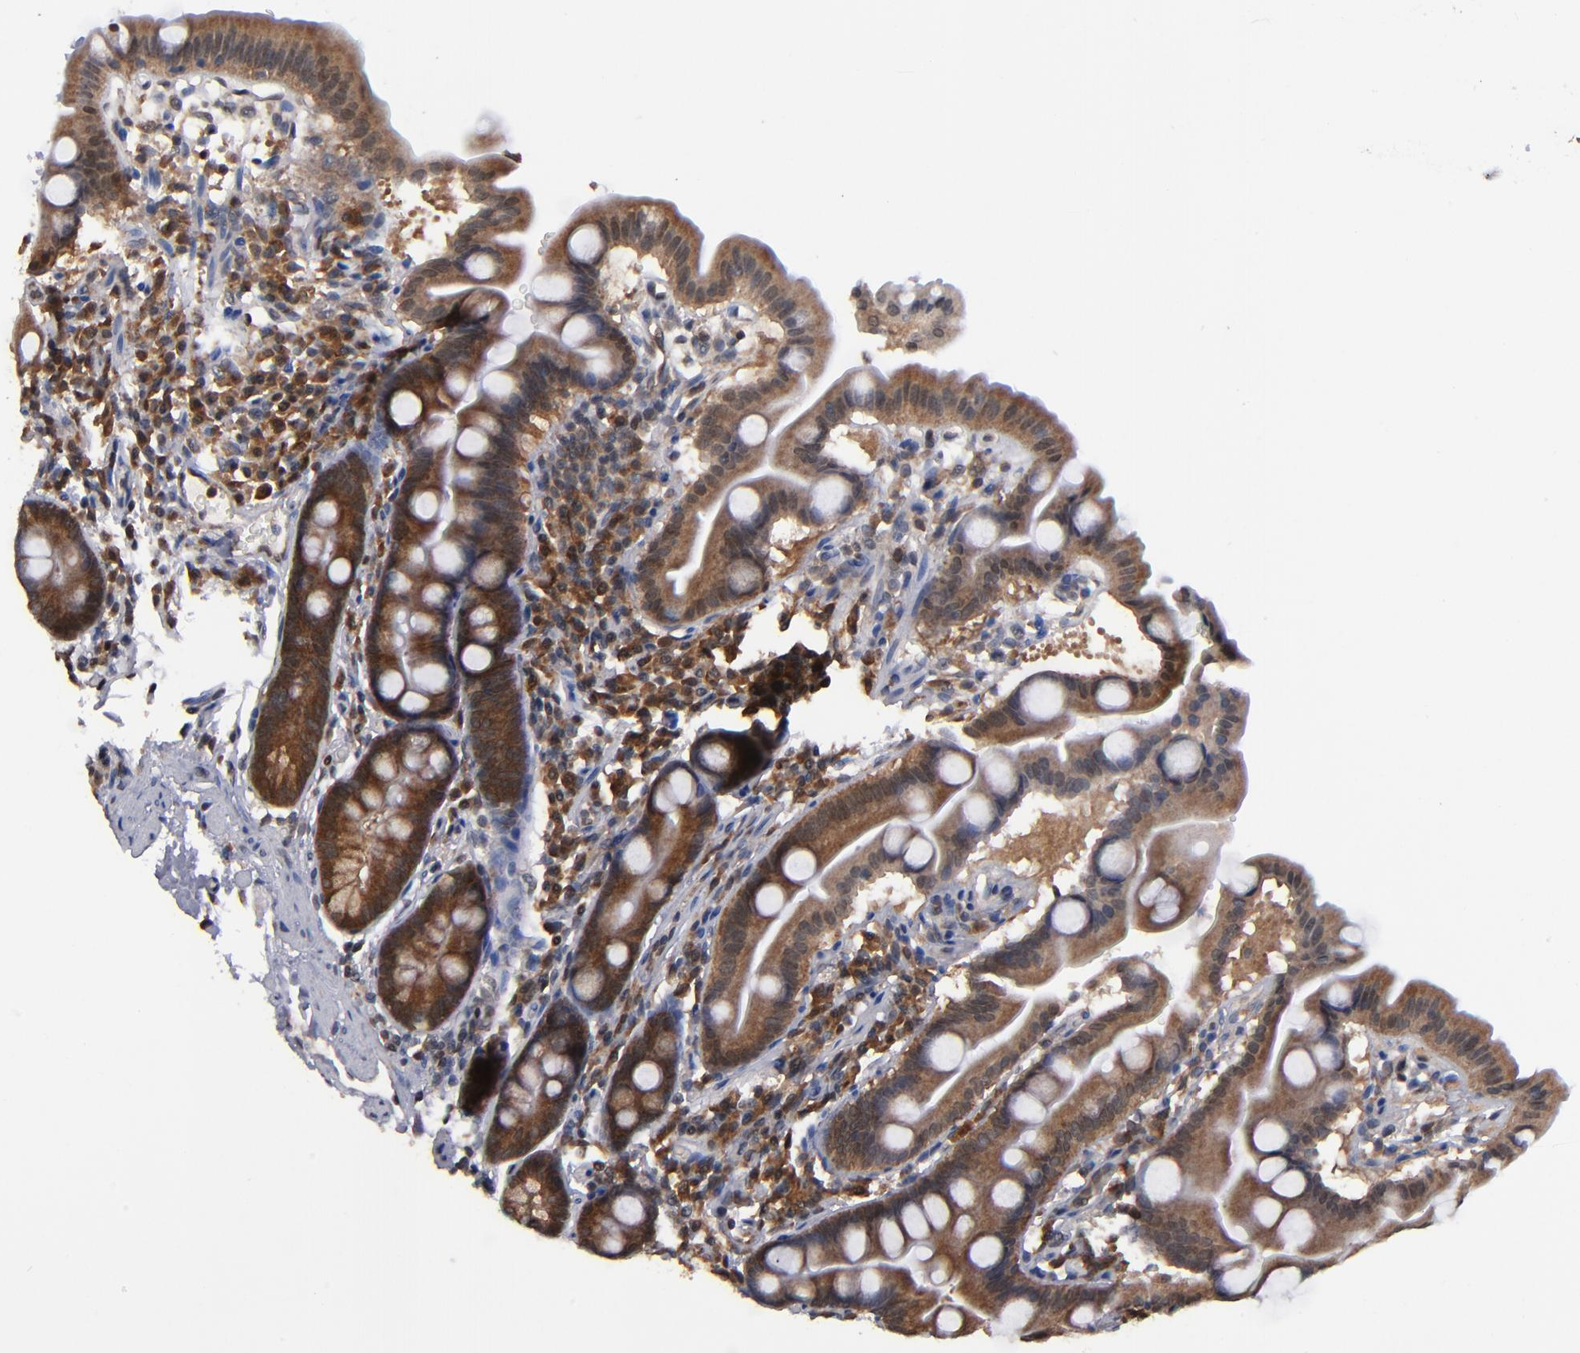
{"staining": {"intensity": "moderate", "quantity": ">75%", "location": "cytoplasmic/membranous"}, "tissue": "duodenum", "cell_type": "Glandular cells", "image_type": "normal", "snomed": [{"axis": "morphology", "description": "Normal tissue, NOS"}, {"axis": "topography", "description": "Duodenum"}], "caption": "Immunohistochemistry image of unremarkable duodenum: human duodenum stained using immunohistochemistry (IHC) demonstrates medium levels of moderate protein expression localized specifically in the cytoplasmic/membranous of glandular cells, appearing as a cytoplasmic/membranous brown color.", "gene": "ALG13", "patient": {"sex": "male", "age": 50}}